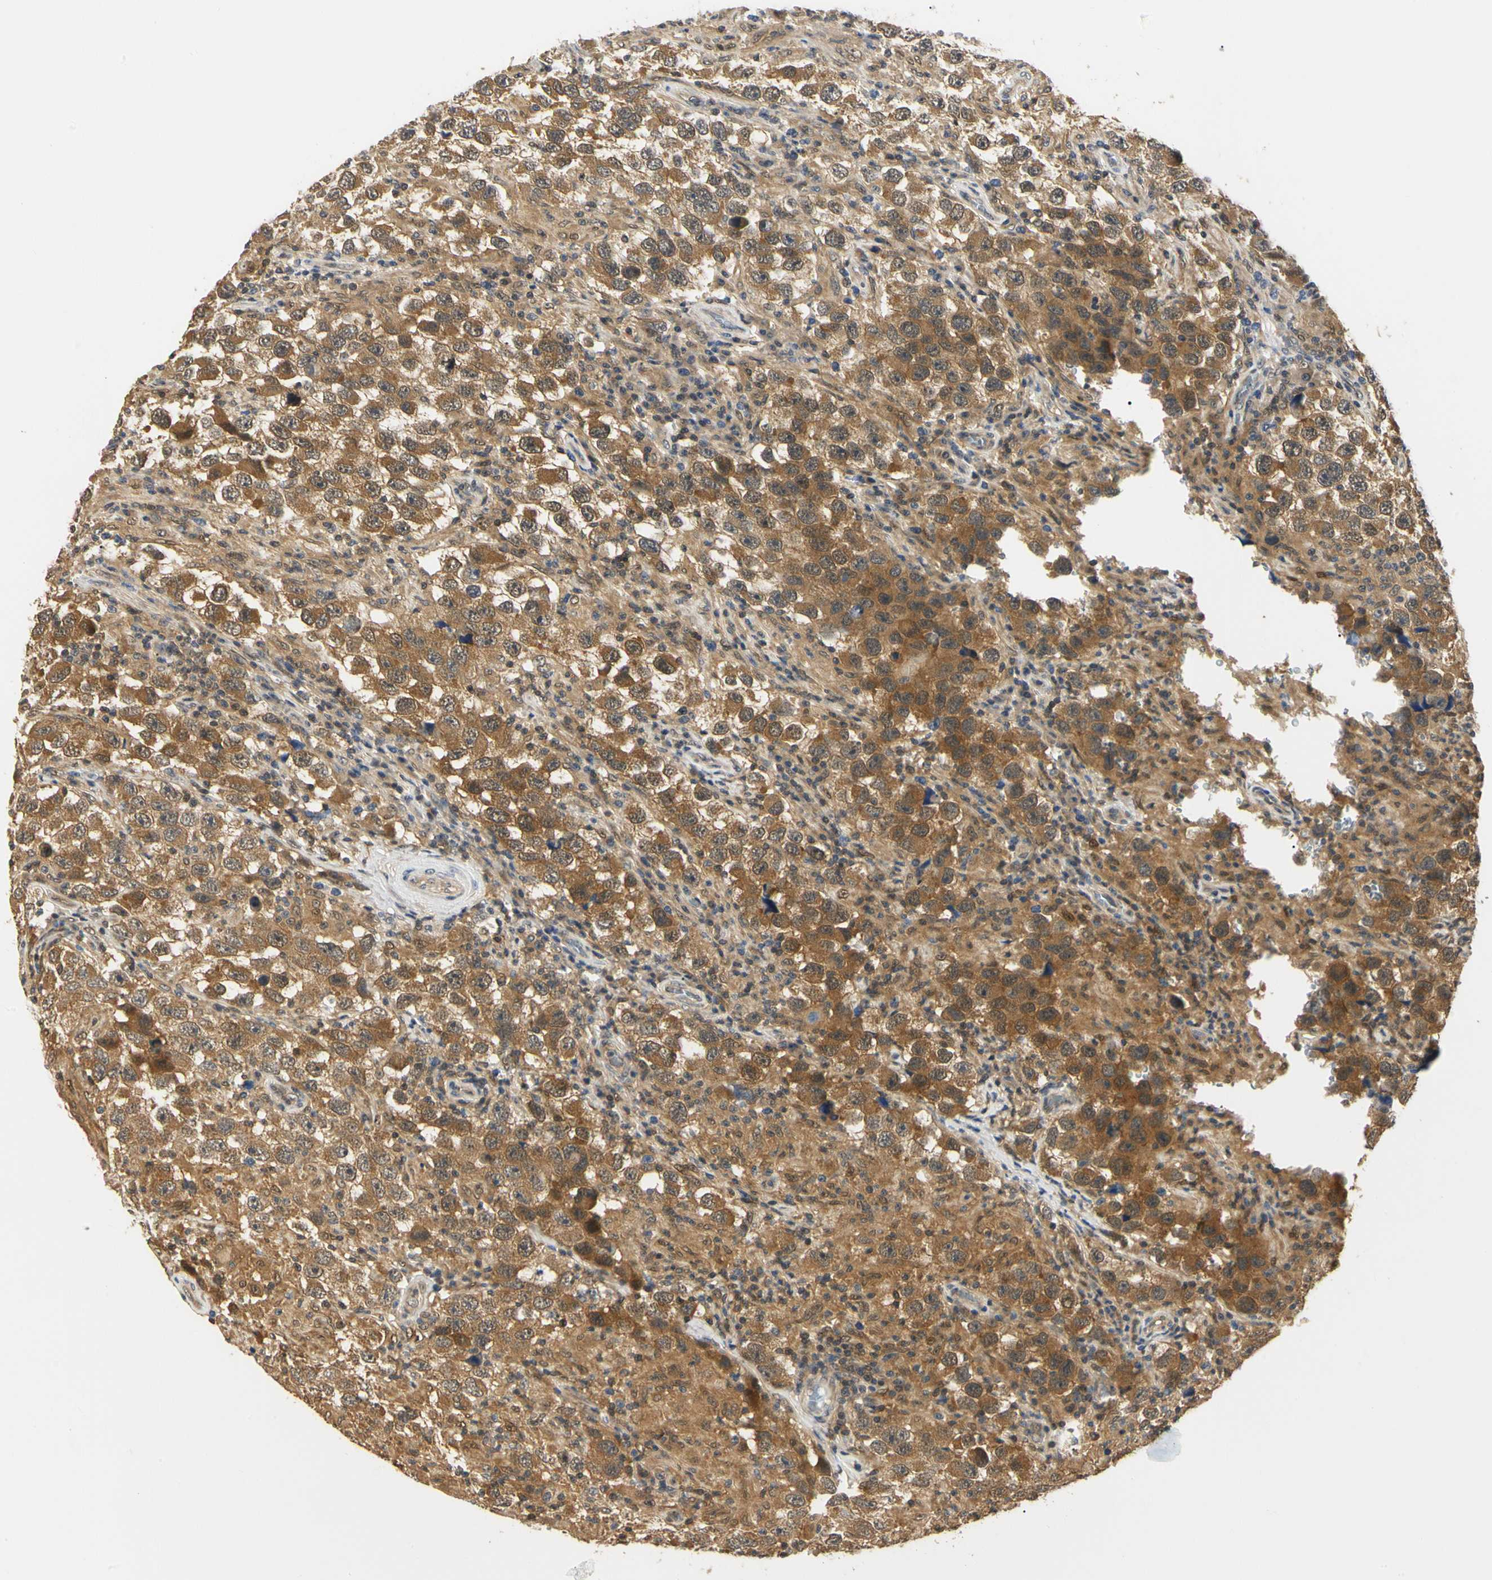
{"staining": {"intensity": "moderate", "quantity": ">75%", "location": "cytoplasmic/membranous"}, "tissue": "testis cancer", "cell_type": "Tumor cells", "image_type": "cancer", "snomed": [{"axis": "morphology", "description": "Carcinoma, Embryonal, NOS"}, {"axis": "topography", "description": "Testis"}], "caption": "A medium amount of moderate cytoplasmic/membranous expression is present in approximately >75% of tumor cells in testis cancer (embryonal carcinoma) tissue. The staining was performed using DAB (3,3'-diaminobenzidine) to visualize the protein expression in brown, while the nuclei were stained in blue with hematoxylin (Magnification: 20x).", "gene": "UBE2Z", "patient": {"sex": "male", "age": 21}}